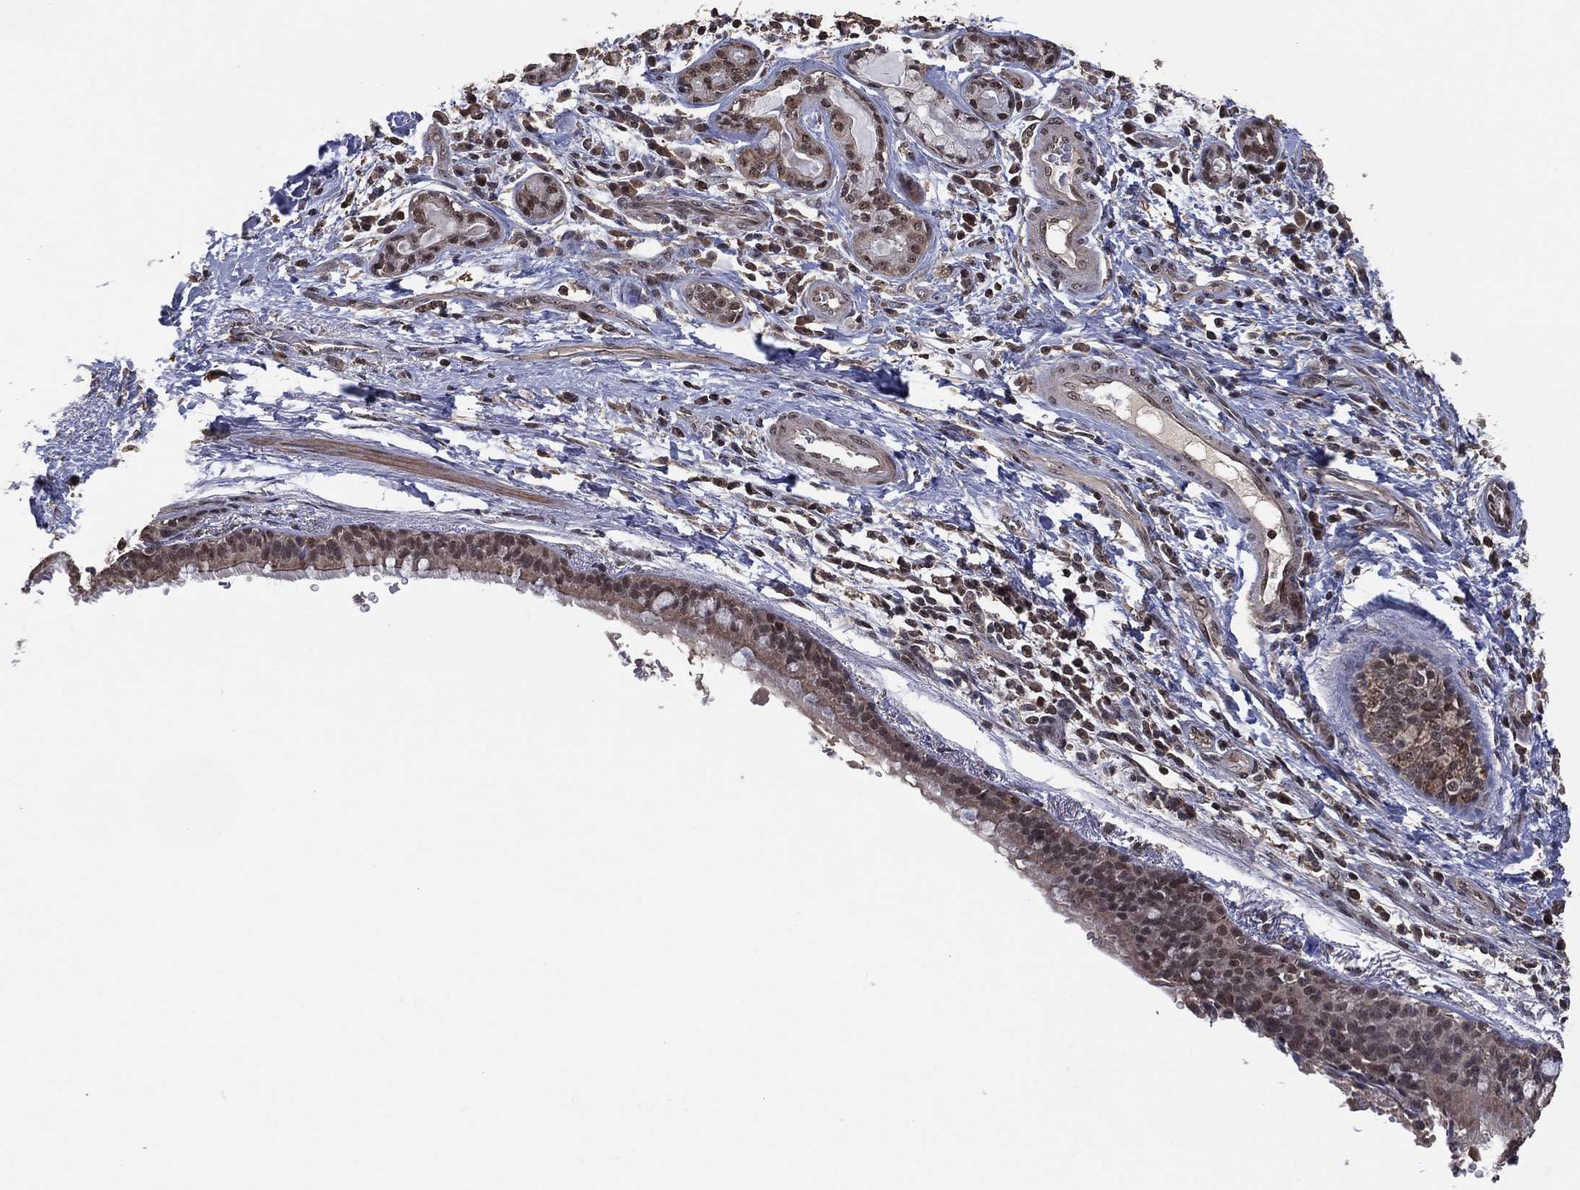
{"staining": {"intensity": "moderate", "quantity": "<25%", "location": "cytoplasmic/membranous"}, "tissue": "bronchus", "cell_type": "Respiratory epithelial cells", "image_type": "normal", "snomed": [{"axis": "morphology", "description": "Normal tissue, NOS"}, {"axis": "morphology", "description": "Squamous cell carcinoma, NOS"}, {"axis": "topography", "description": "Bronchus"}, {"axis": "topography", "description": "Lung"}], "caption": "IHC of normal bronchus reveals low levels of moderate cytoplasmic/membranous staining in about <25% of respiratory epithelial cells.", "gene": "NELFCD", "patient": {"sex": "male", "age": 69}}